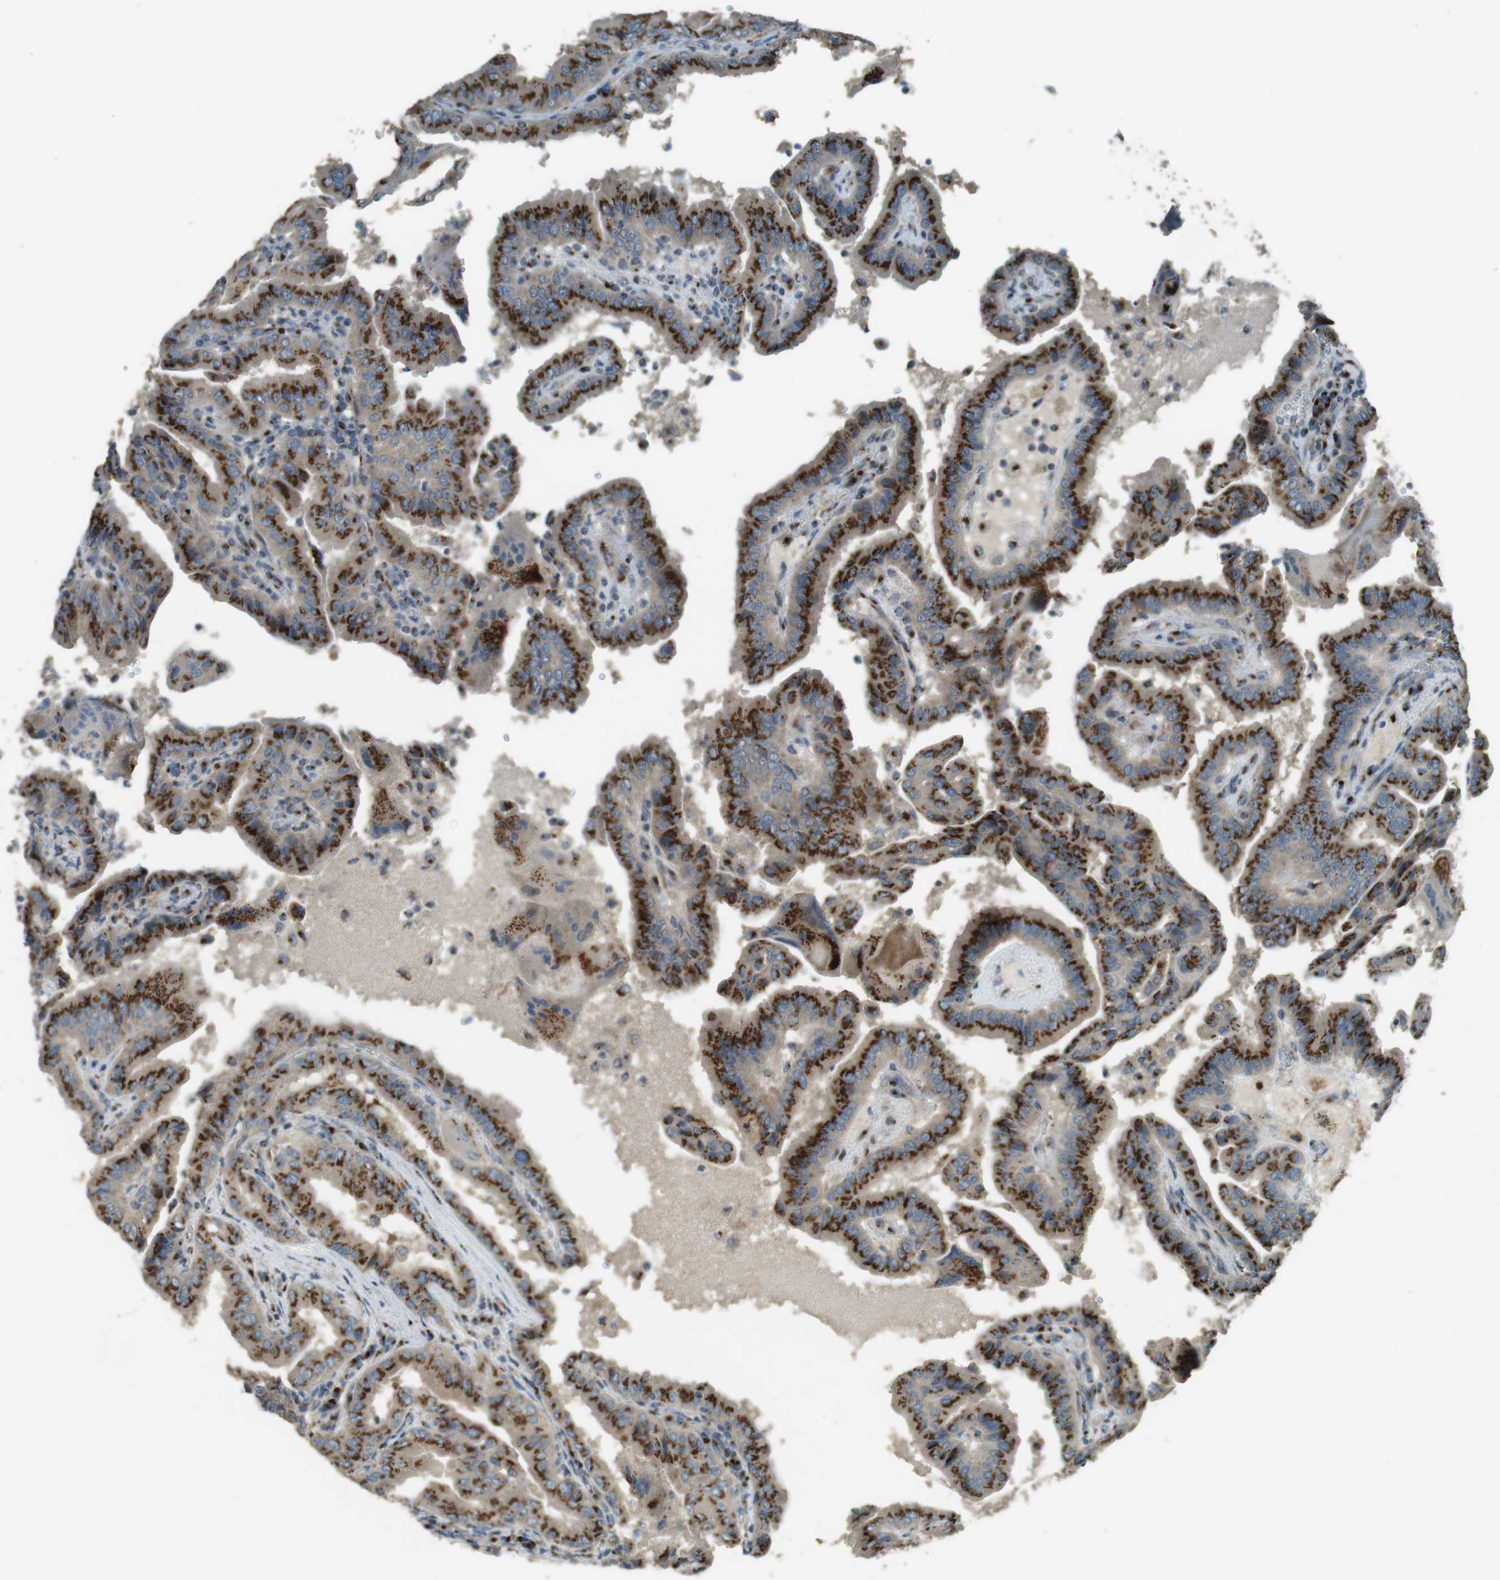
{"staining": {"intensity": "strong", "quantity": ">75%", "location": "cytoplasmic/membranous"}, "tissue": "thyroid cancer", "cell_type": "Tumor cells", "image_type": "cancer", "snomed": [{"axis": "morphology", "description": "Papillary adenocarcinoma, NOS"}, {"axis": "topography", "description": "Thyroid gland"}], "caption": "Immunohistochemistry photomicrograph of neoplastic tissue: papillary adenocarcinoma (thyroid) stained using immunohistochemistry reveals high levels of strong protein expression localized specifically in the cytoplasmic/membranous of tumor cells, appearing as a cytoplasmic/membranous brown color.", "gene": "TMEM115", "patient": {"sex": "male", "age": 33}}